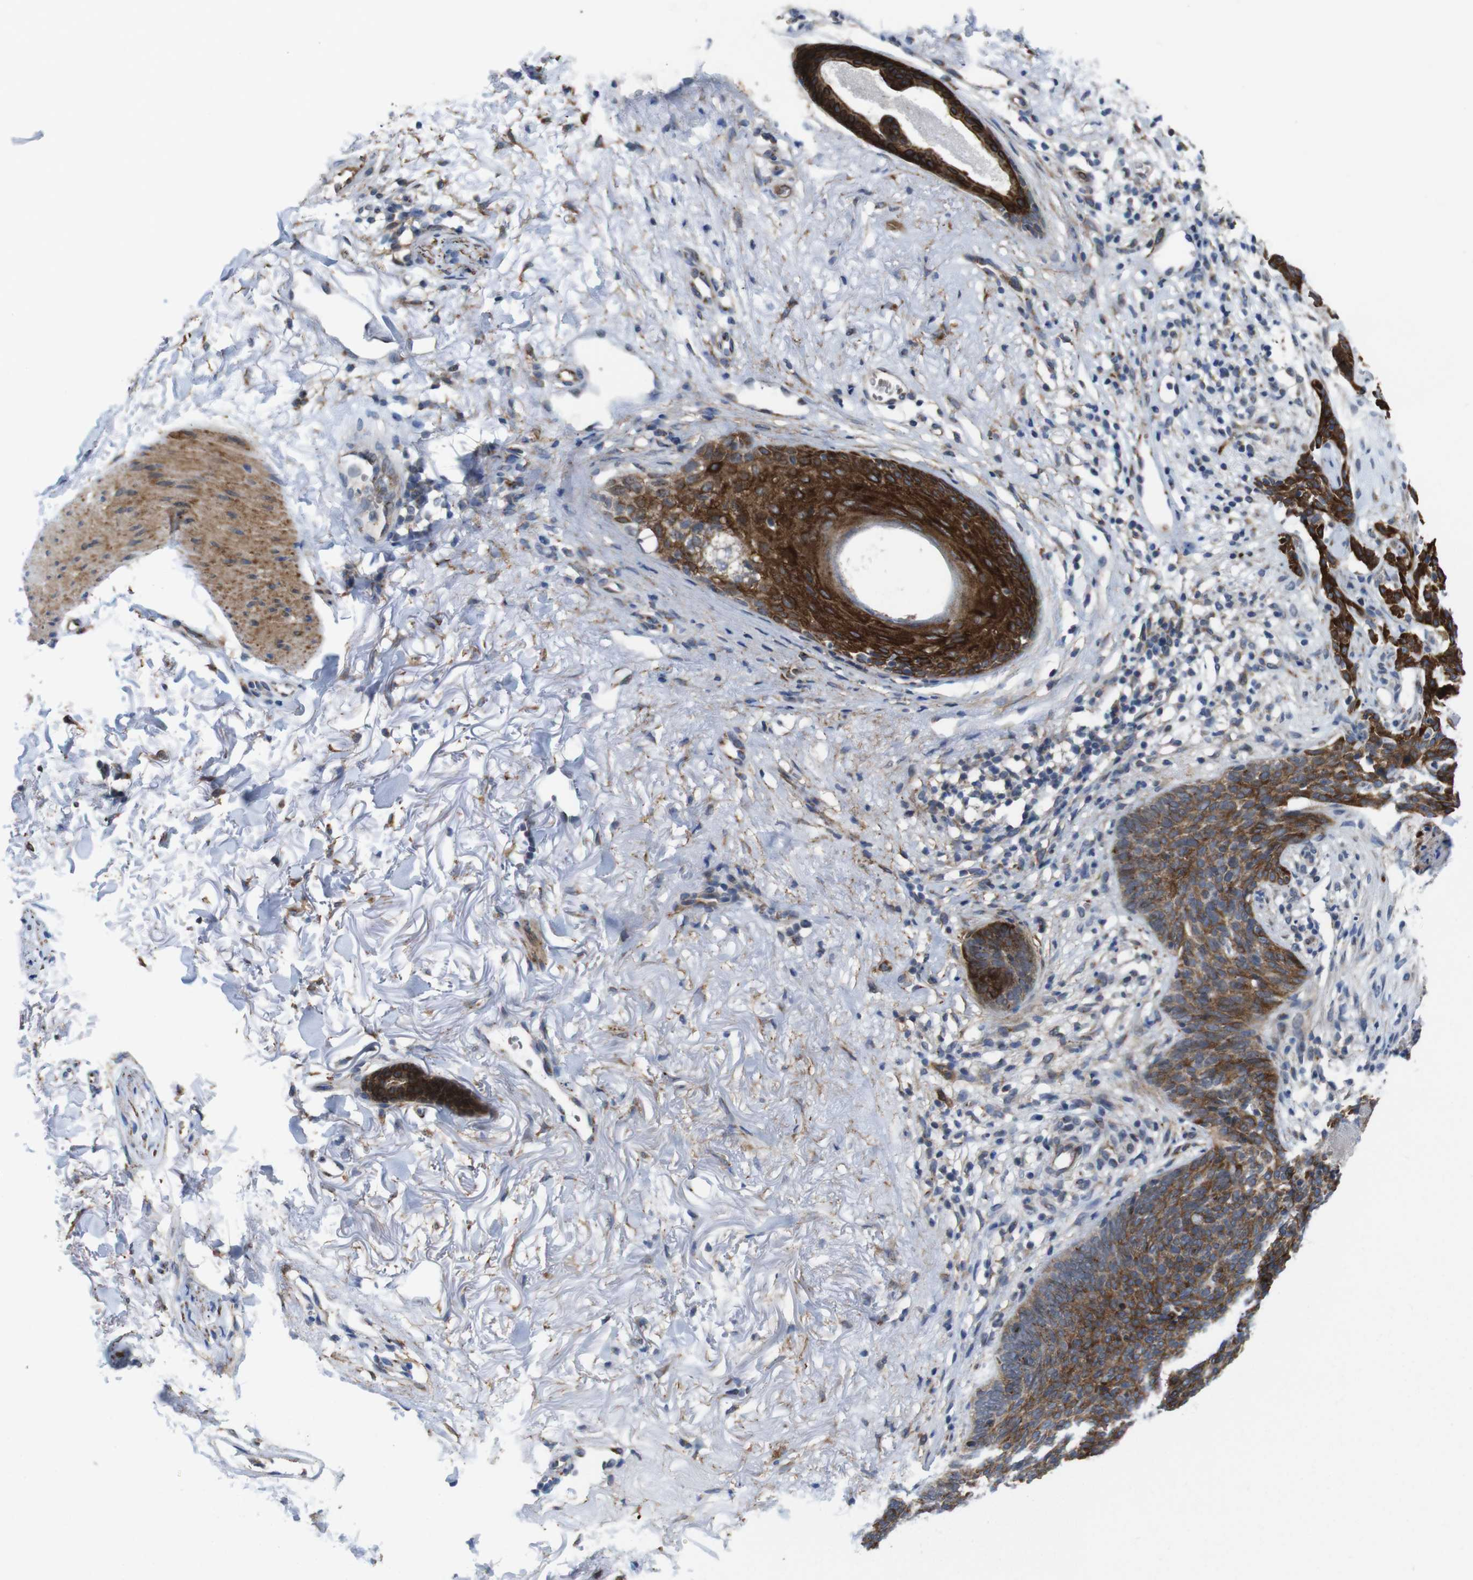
{"staining": {"intensity": "strong", "quantity": "25%-75%", "location": "cytoplasmic/membranous"}, "tissue": "skin cancer", "cell_type": "Tumor cells", "image_type": "cancer", "snomed": [{"axis": "morphology", "description": "Normal tissue, NOS"}, {"axis": "morphology", "description": "Basal cell carcinoma"}, {"axis": "topography", "description": "Skin"}], "caption": "IHC histopathology image of neoplastic tissue: human basal cell carcinoma (skin) stained using IHC displays high levels of strong protein expression localized specifically in the cytoplasmic/membranous of tumor cells, appearing as a cytoplasmic/membranous brown color.", "gene": "EFCAB14", "patient": {"sex": "female", "age": 70}}